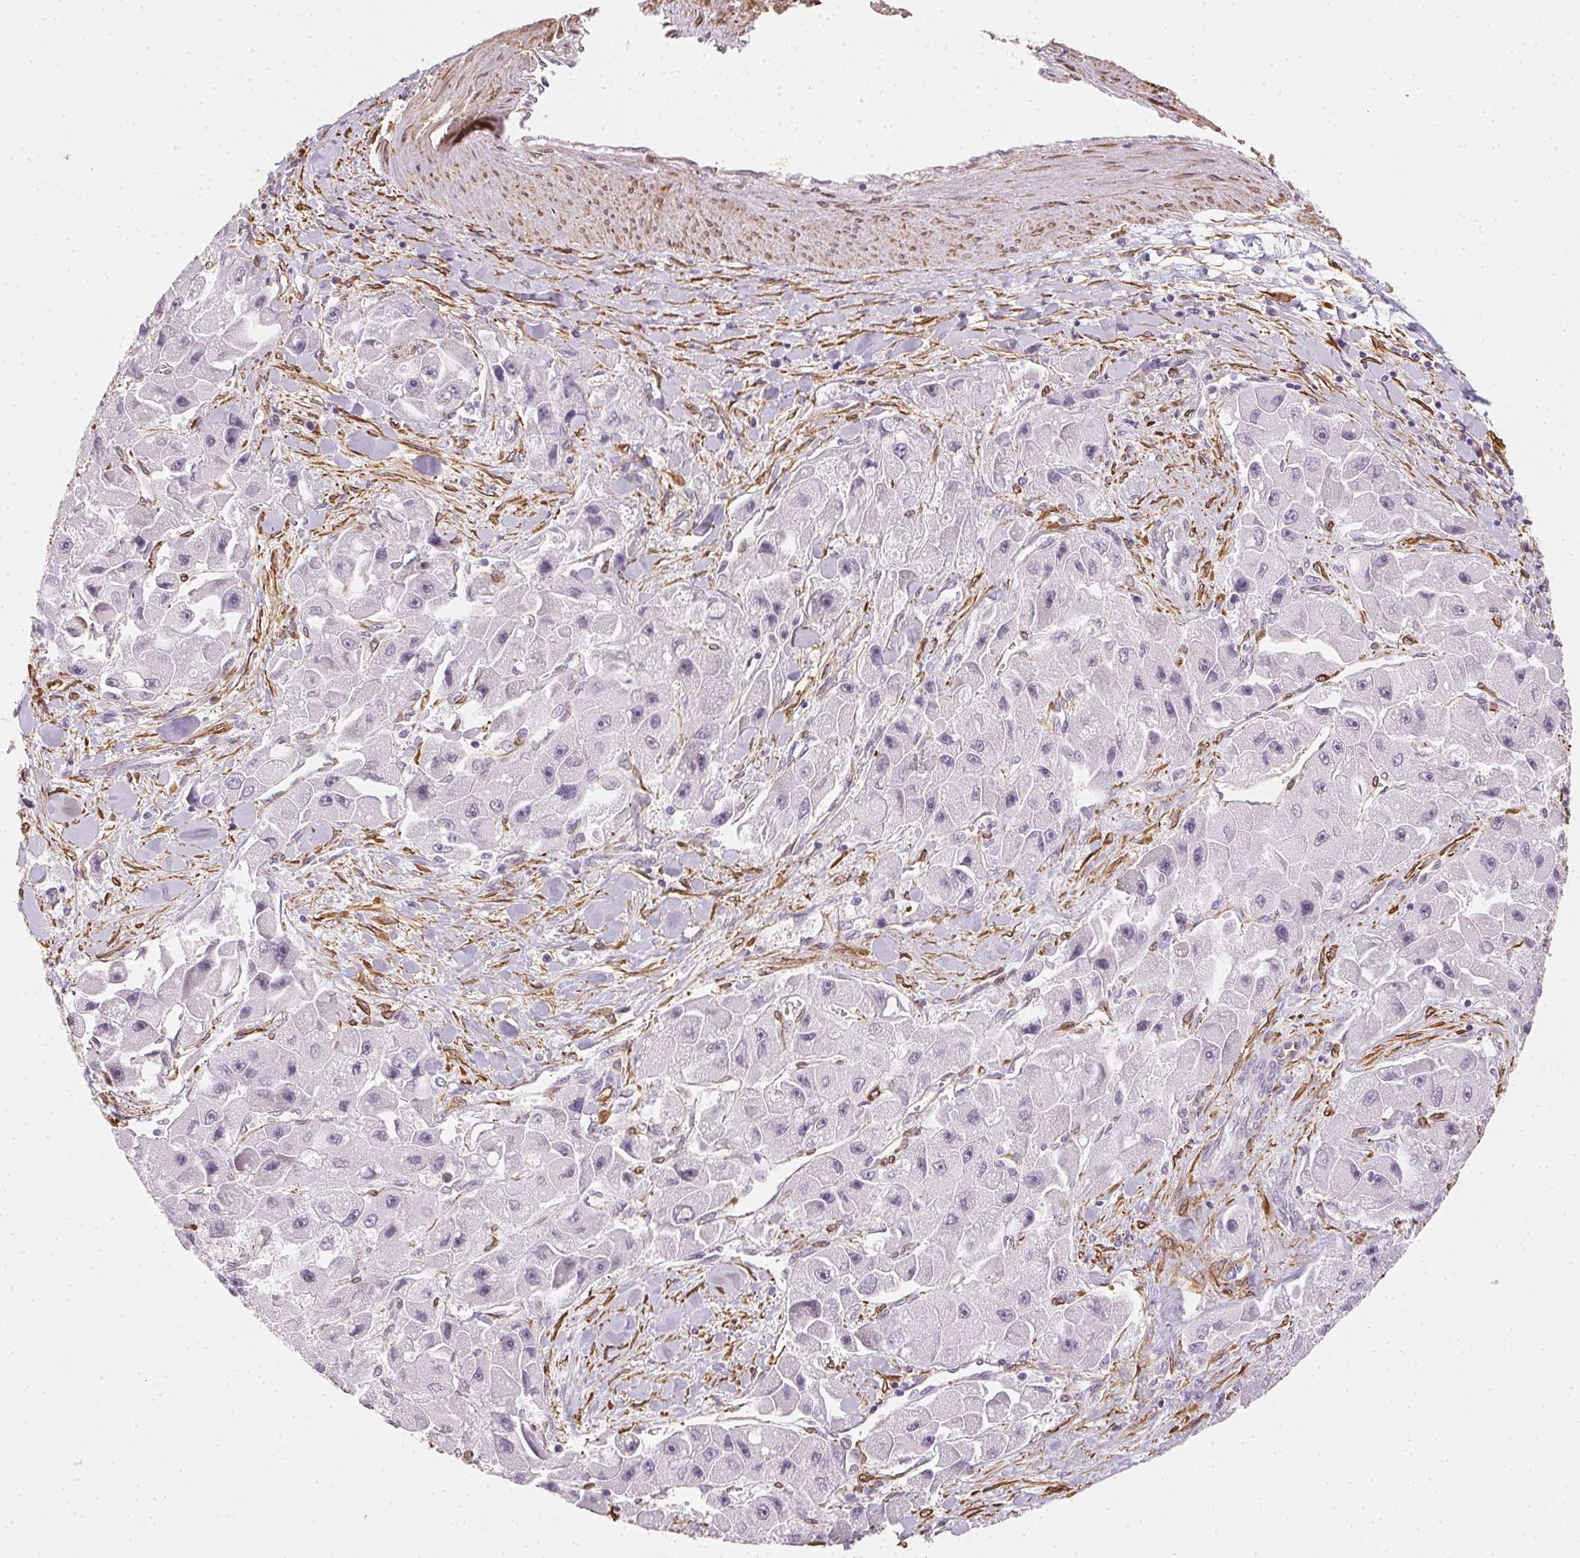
{"staining": {"intensity": "negative", "quantity": "none", "location": "none"}, "tissue": "liver cancer", "cell_type": "Tumor cells", "image_type": "cancer", "snomed": [{"axis": "morphology", "description": "Carcinoma, Hepatocellular, NOS"}, {"axis": "topography", "description": "Liver"}], "caption": "Immunohistochemical staining of hepatocellular carcinoma (liver) exhibits no significant positivity in tumor cells.", "gene": "RSBN1", "patient": {"sex": "male", "age": 24}}